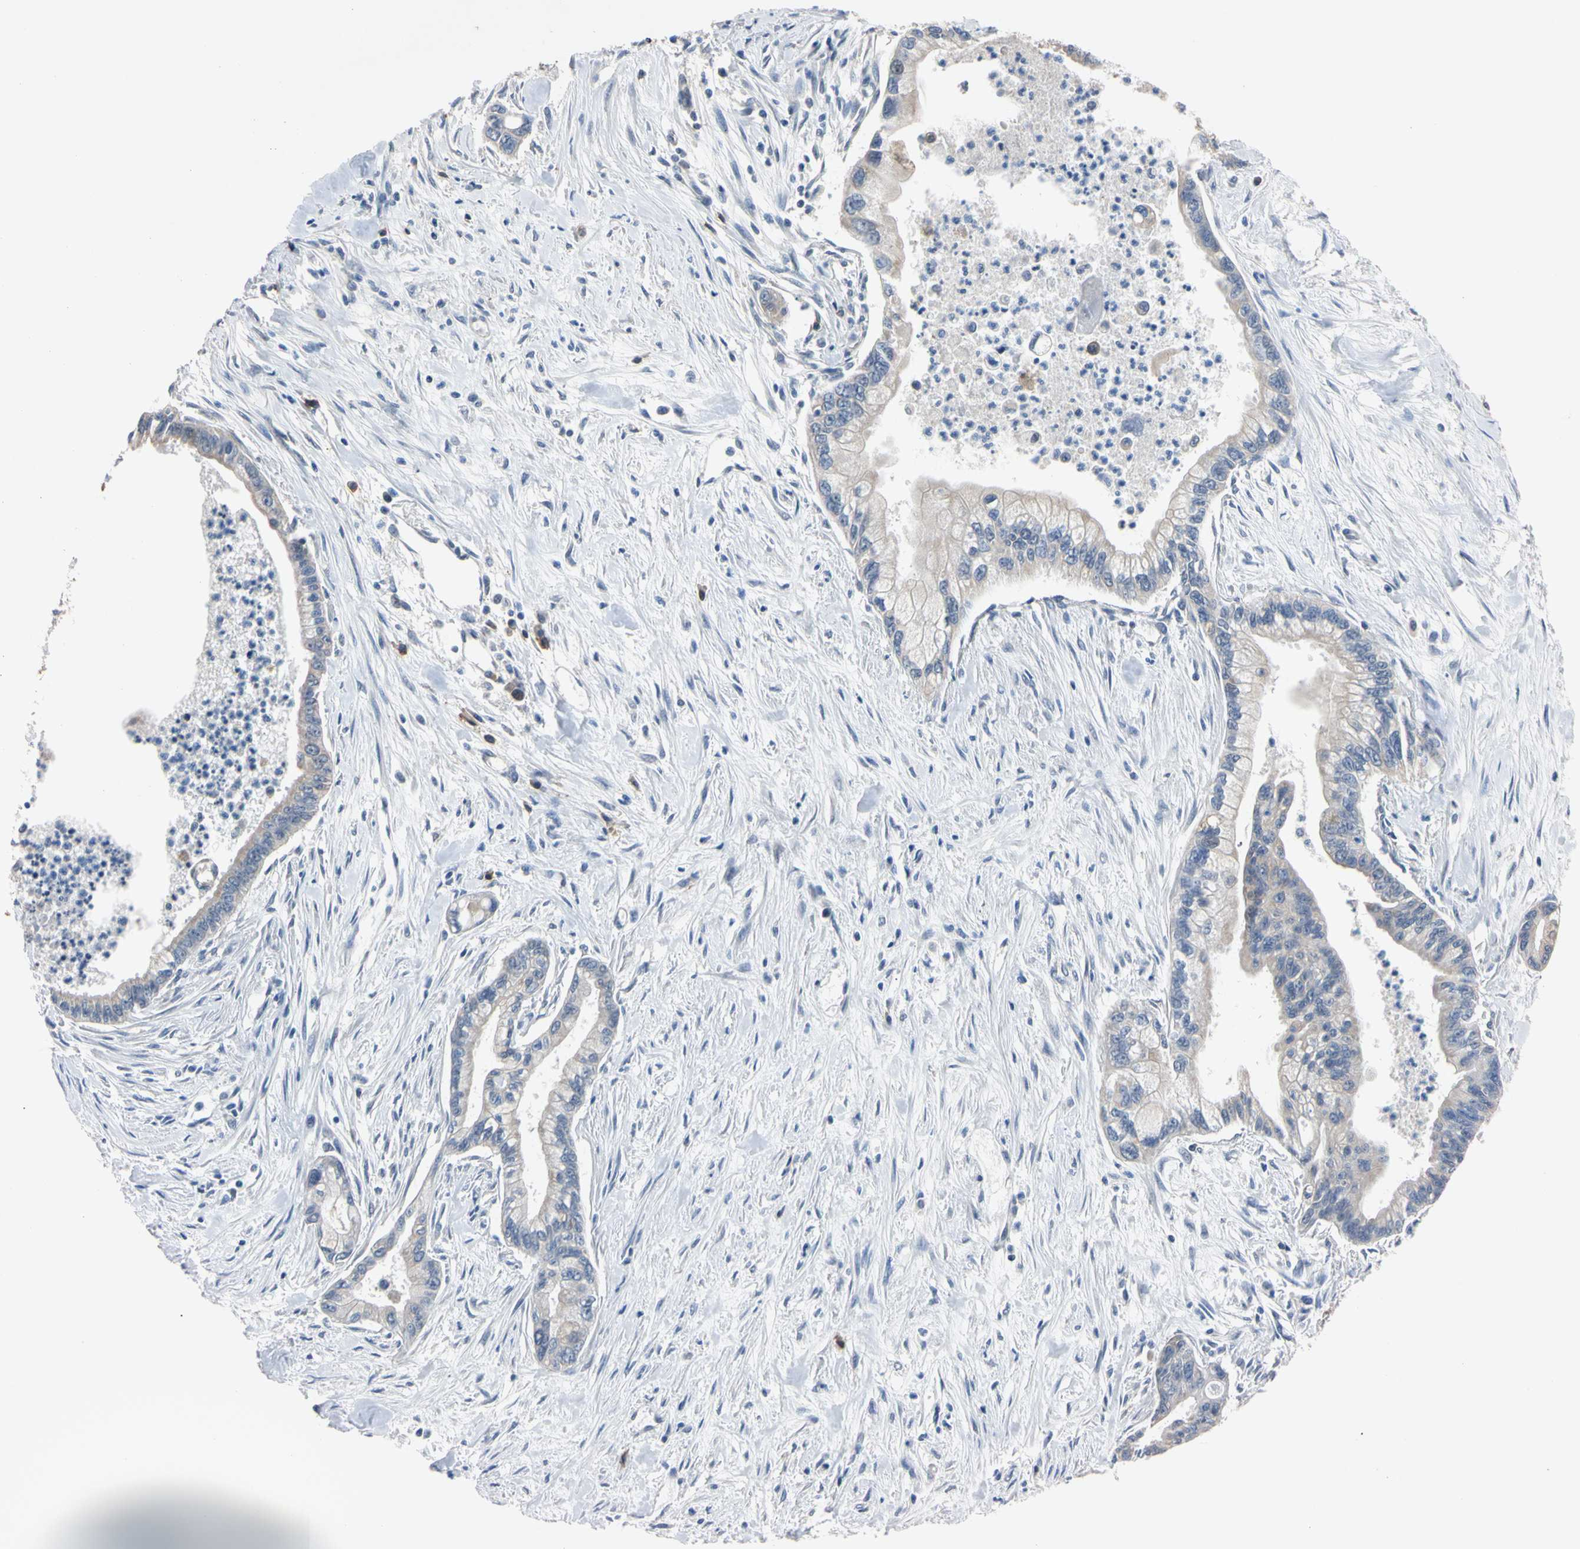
{"staining": {"intensity": "weak", "quantity": "<25%", "location": "cytoplasmic/membranous"}, "tissue": "pancreatic cancer", "cell_type": "Tumor cells", "image_type": "cancer", "snomed": [{"axis": "morphology", "description": "Adenocarcinoma, NOS"}, {"axis": "topography", "description": "Pancreas"}], "caption": "An immunohistochemistry histopathology image of pancreatic cancer is shown. There is no staining in tumor cells of pancreatic cancer. (Brightfield microscopy of DAB (3,3'-diaminobenzidine) immunohistochemistry at high magnification).", "gene": "PNKD", "patient": {"sex": "male", "age": 70}}